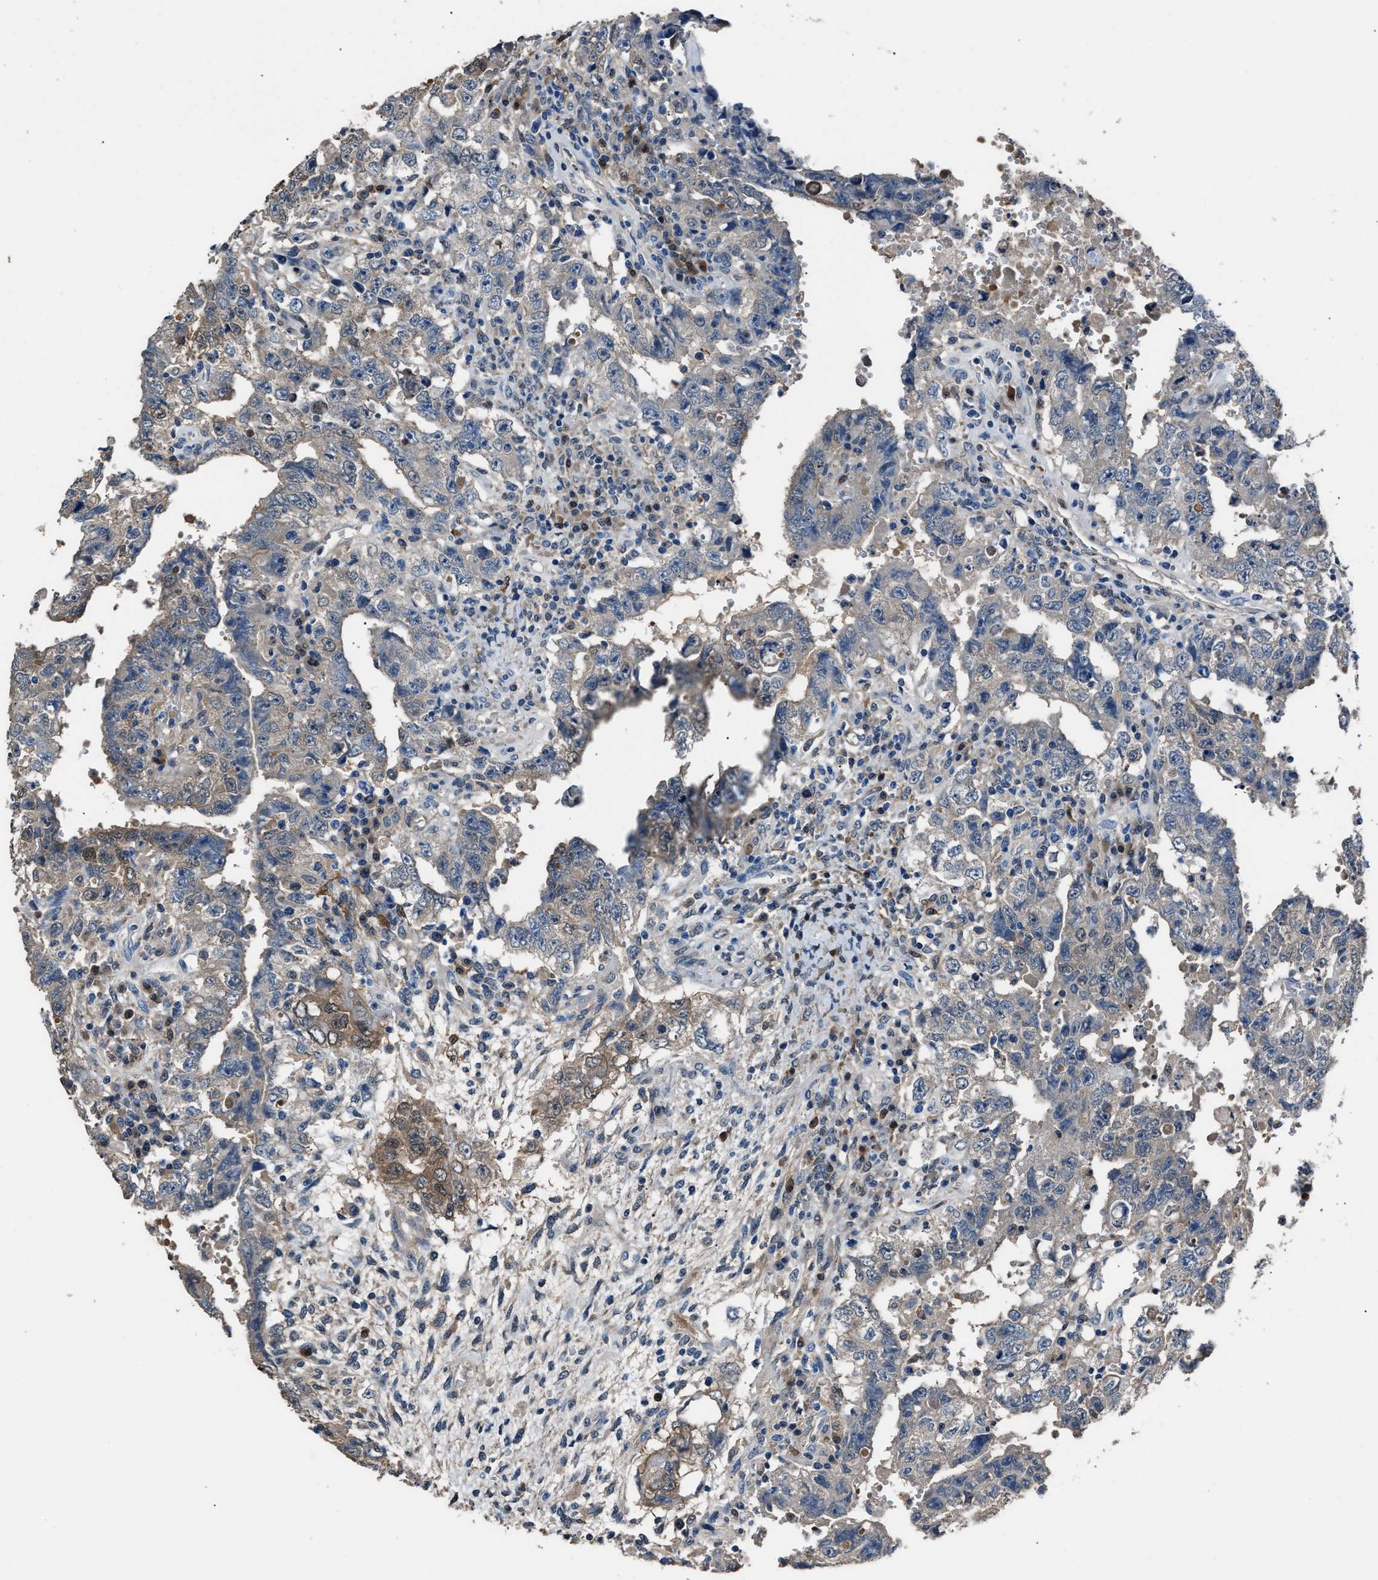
{"staining": {"intensity": "moderate", "quantity": "<25%", "location": "cytoplasmic/membranous"}, "tissue": "testis cancer", "cell_type": "Tumor cells", "image_type": "cancer", "snomed": [{"axis": "morphology", "description": "Carcinoma, Embryonal, NOS"}, {"axis": "topography", "description": "Testis"}], "caption": "Testis cancer stained for a protein (brown) exhibits moderate cytoplasmic/membranous positive expression in about <25% of tumor cells.", "gene": "GSTP1", "patient": {"sex": "male", "age": 26}}